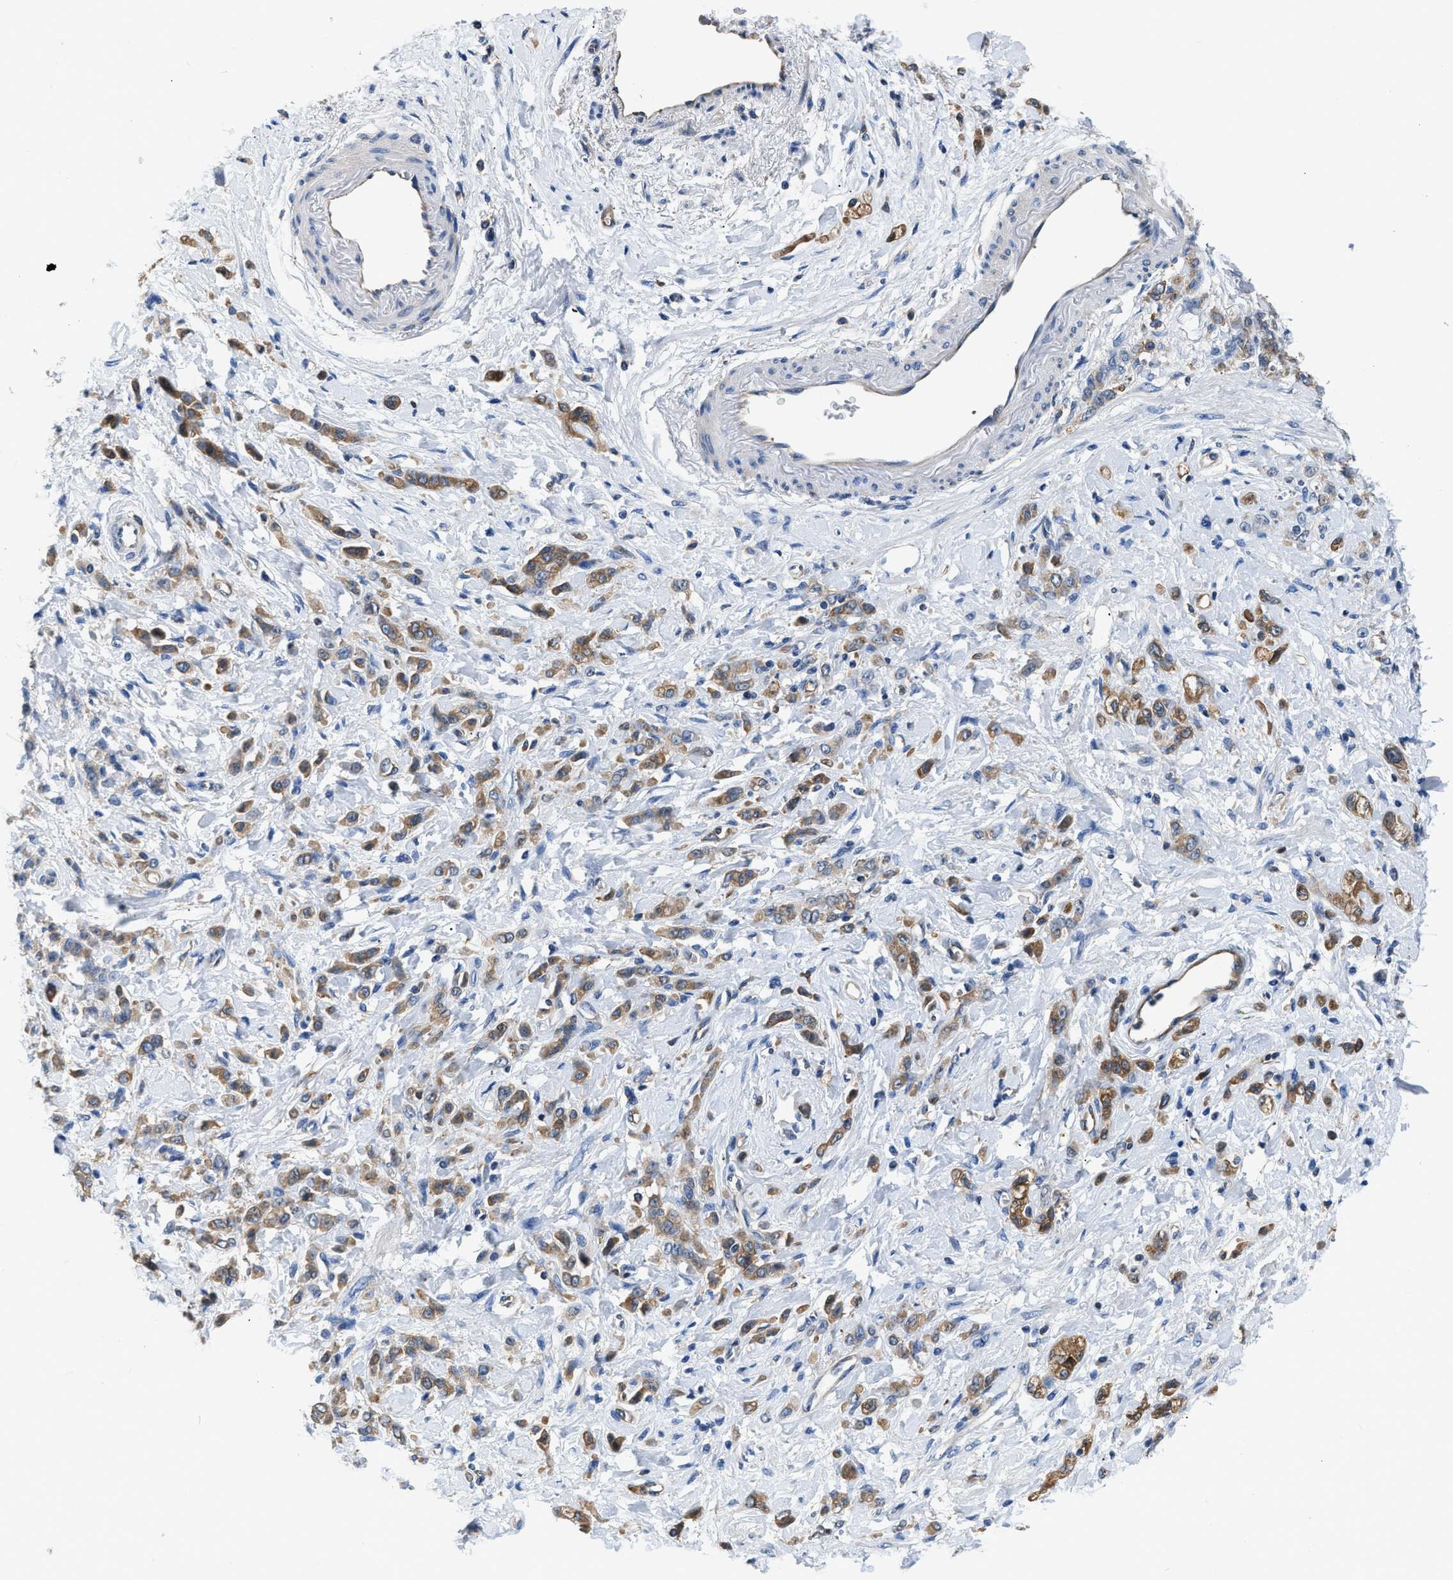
{"staining": {"intensity": "moderate", "quantity": ">75%", "location": "cytoplasmic/membranous"}, "tissue": "stomach cancer", "cell_type": "Tumor cells", "image_type": "cancer", "snomed": [{"axis": "morphology", "description": "Normal tissue, NOS"}, {"axis": "morphology", "description": "Adenocarcinoma, NOS"}, {"axis": "topography", "description": "Stomach"}], "caption": "A brown stain shows moderate cytoplasmic/membranous positivity of a protein in stomach cancer tumor cells.", "gene": "PKM", "patient": {"sex": "male", "age": 82}}